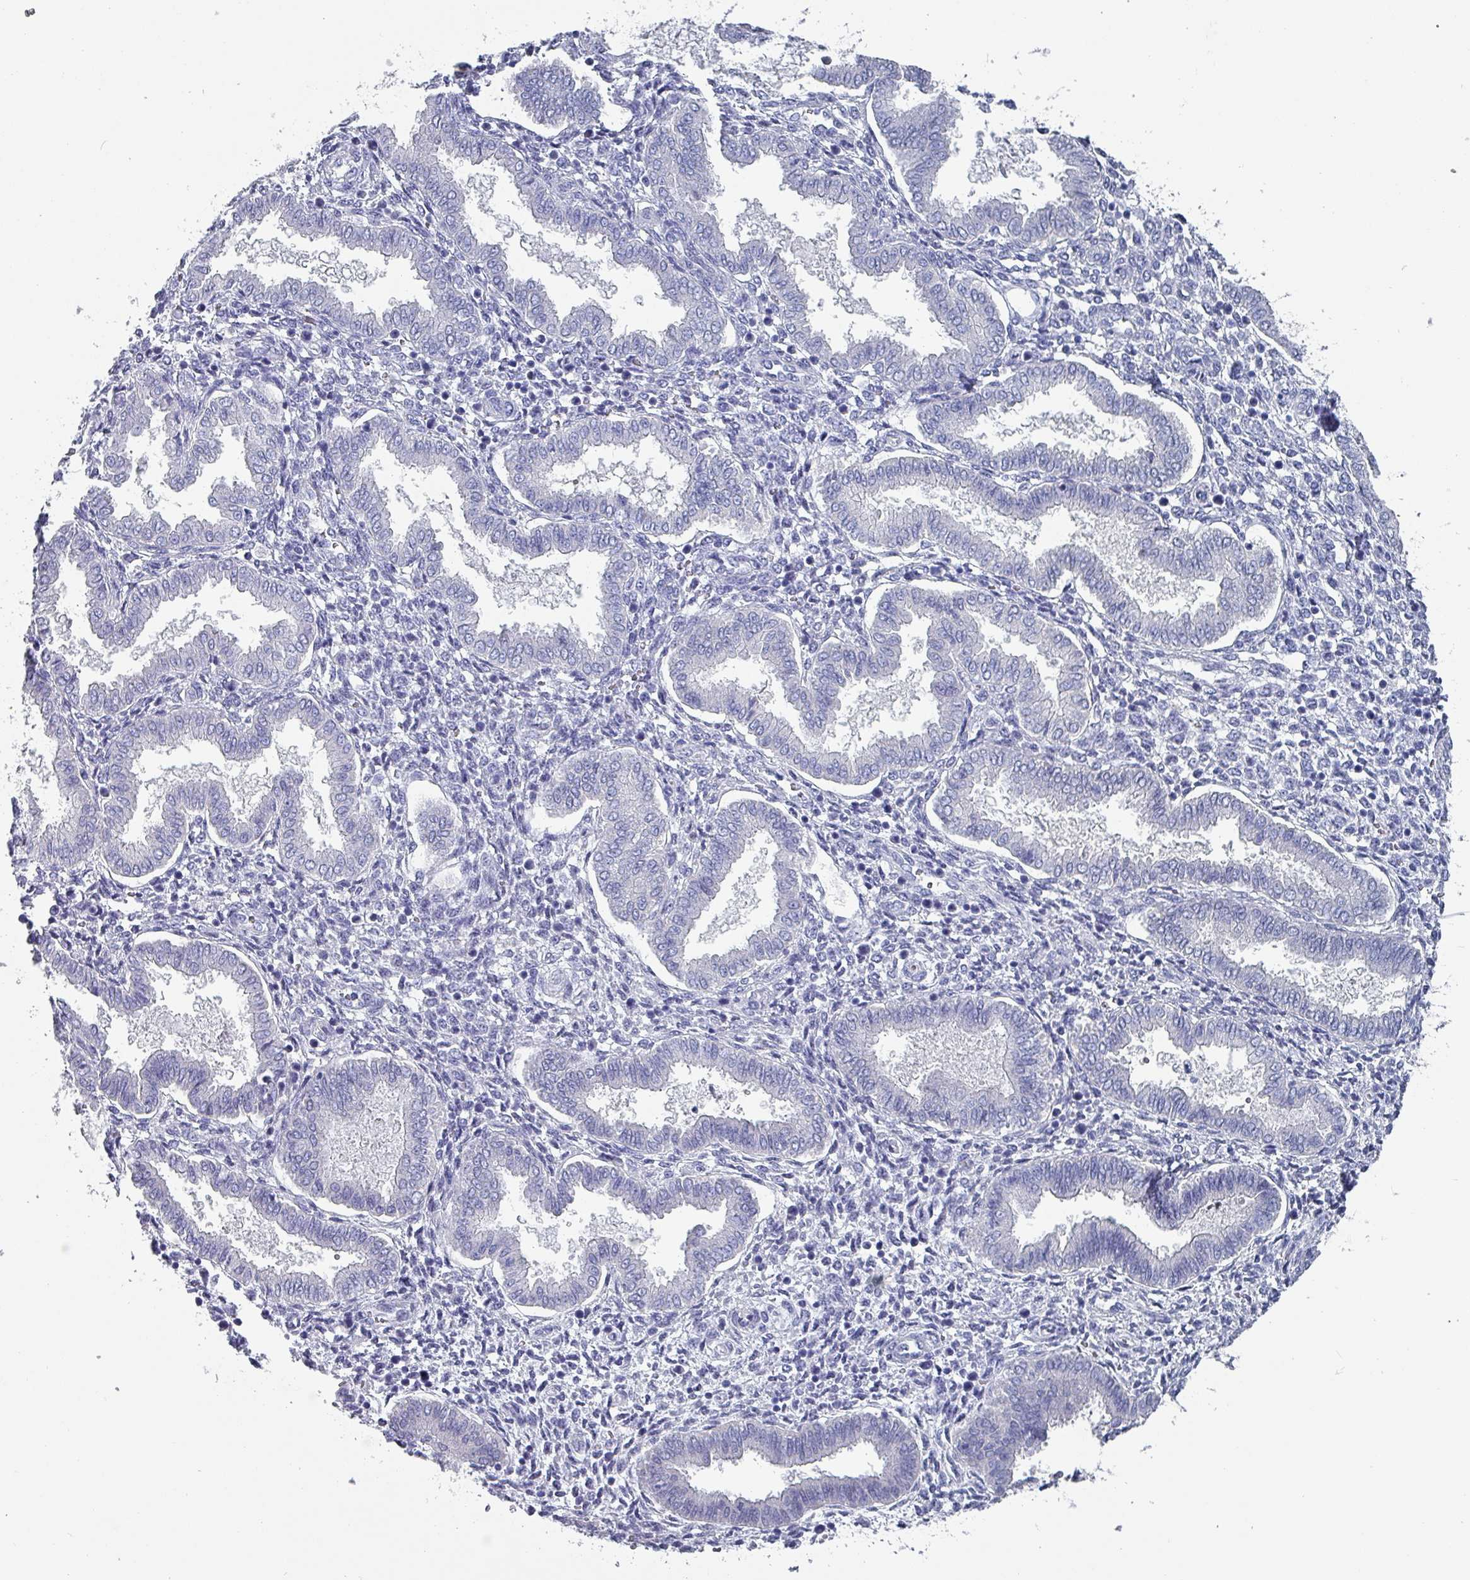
{"staining": {"intensity": "negative", "quantity": "none", "location": "none"}, "tissue": "endometrium", "cell_type": "Cells in endometrial stroma", "image_type": "normal", "snomed": [{"axis": "morphology", "description": "Normal tissue, NOS"}, {"axis": "topography", "description": "Endometrium"}], "caption": "An image of human endometrium is negative for staining in cells in endometrial stroma.", "gene": "INS", "patient": {"sex": "female", "age": 24}}